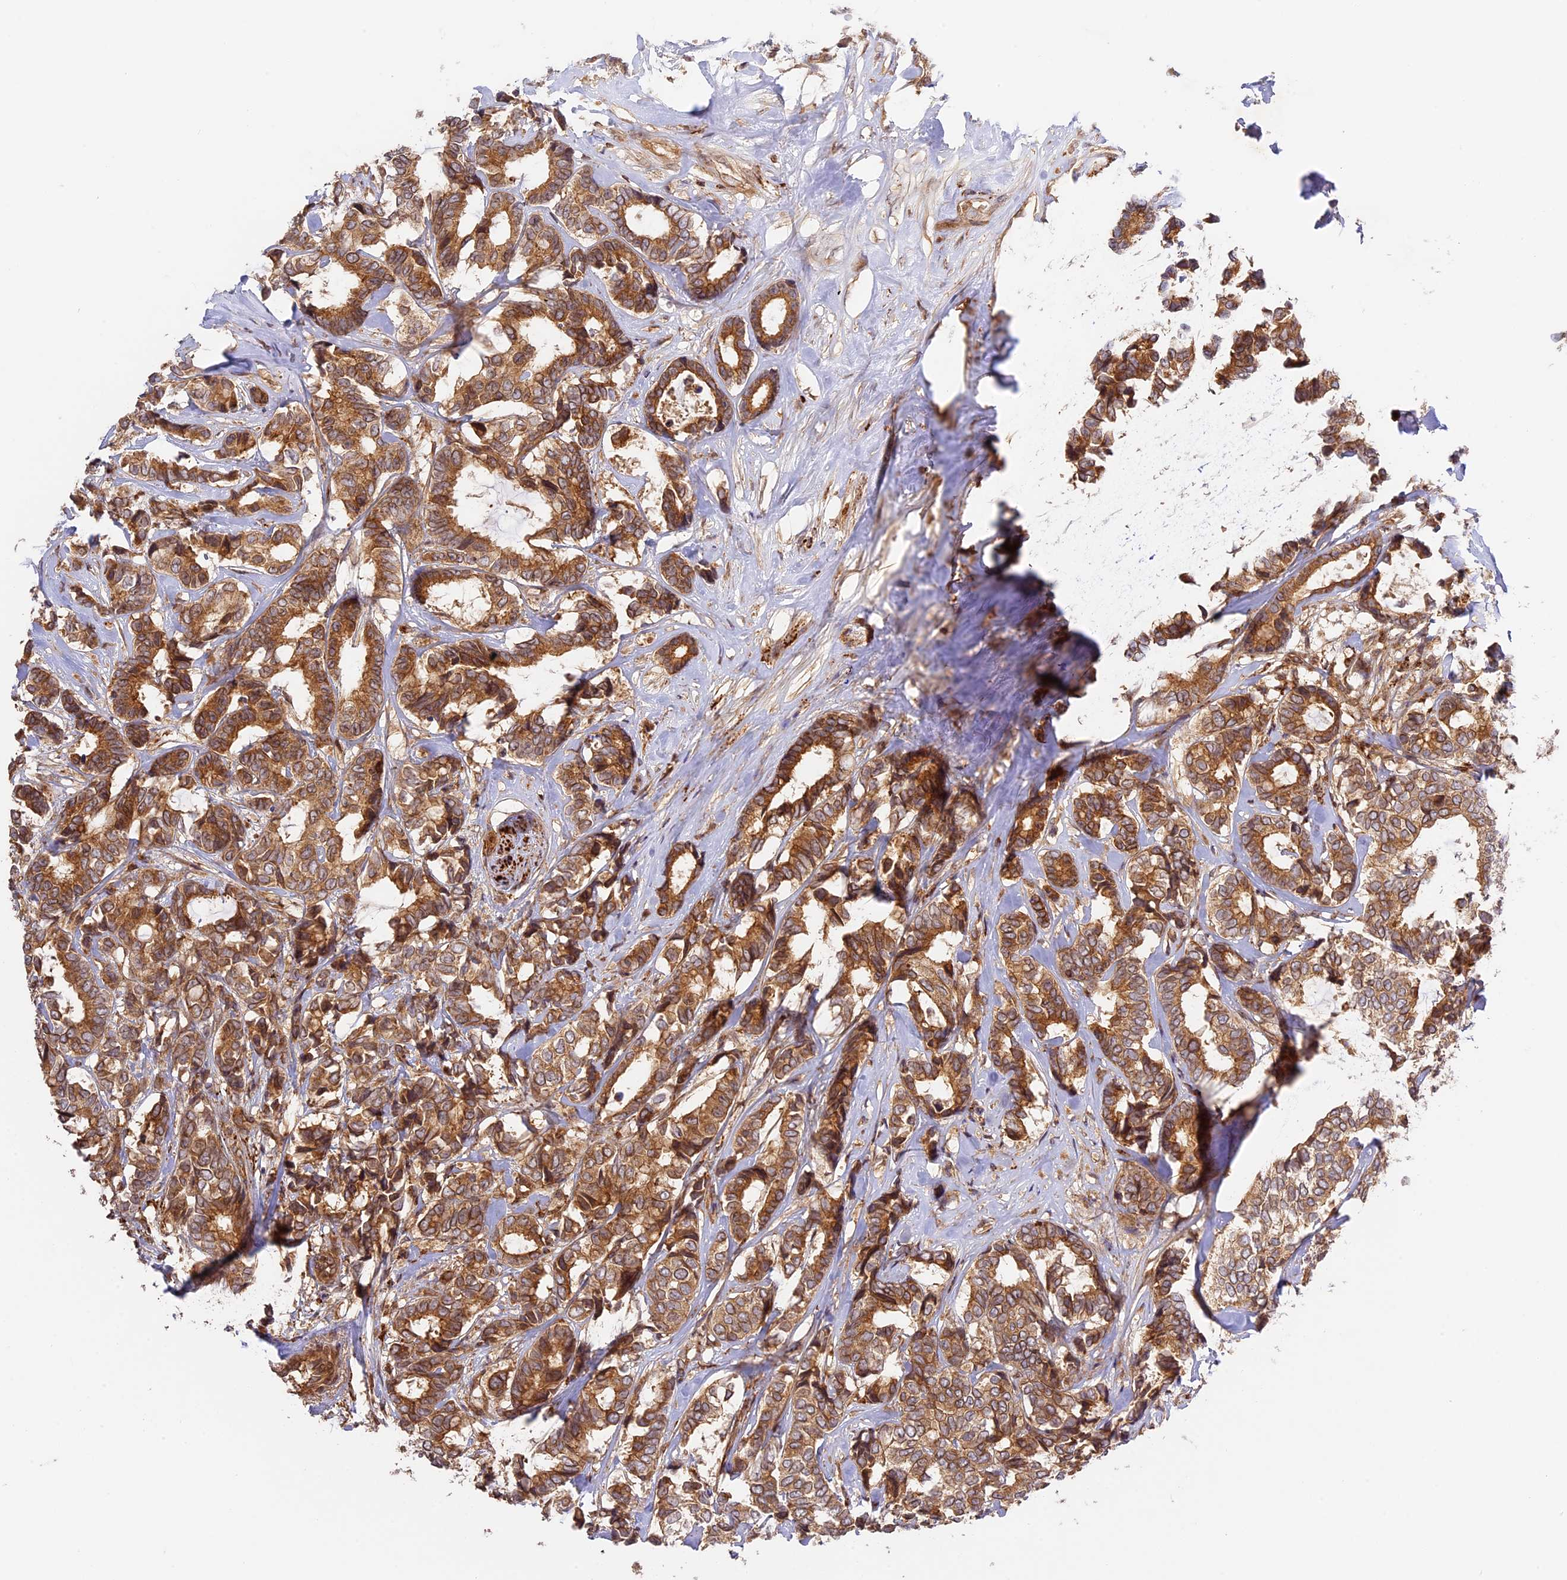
{"staining": {"intensity": "moderate", "quantity": ">75%", "location": "cytoplasmic/membranous"}, "tissue": "breast cancer", "cell_type": "Tumor cells", "image_type": "cancer", "snomed": [{"axis": "morphology", "description": "Duct carcinoma"}, {"axis": "topography", "description": "Breast"}], "caption": "A high-resolution histopathology image shows immunohistochemistry (IHC) staining of breast invasive ductal carcinoma, which shows moderate cytoplasmic/membranous staining in approximately >75% of tumor cells.", "gene": "DGKH", "patient": {"sex": "female", "age": 87}}